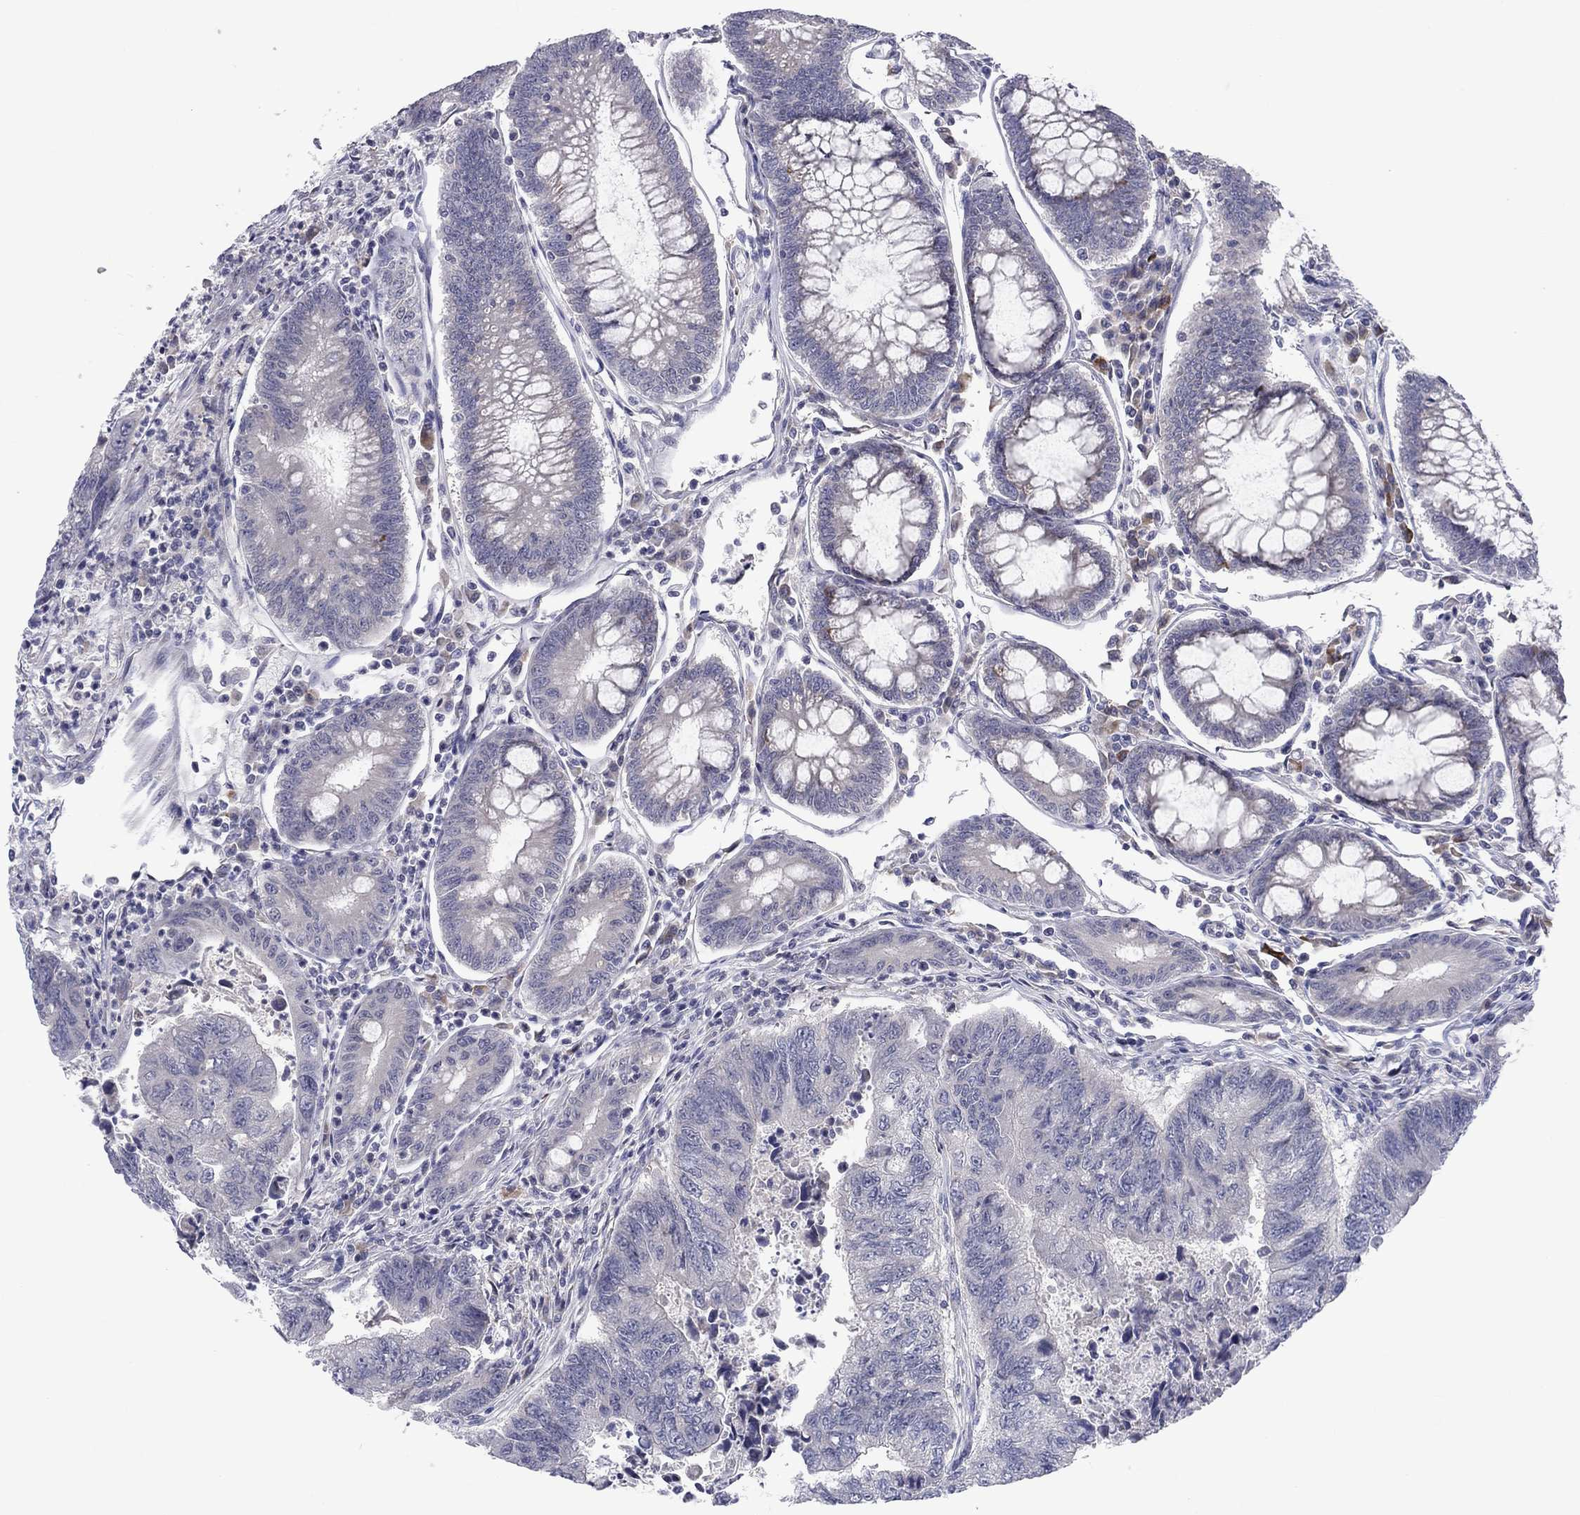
{"staining": {"intensity": "negative", "quantity": "none", "location": "none"}, "tissue": "colorectal cancer", "cell_type": "Tumor cells", "image_type": "cancer", "snomed": [{"axis": "morphology", "description": "Adenocarcinoma, NOS"}, {"axis": "topography", "description": "Colon"}], "caption": "Photomicrograph shows no protein expression in tumor cells of colorectal cancer (adenocarcinoma) tissue.", "gene": "CACNA1A", "patient": {"sex": "female", "age": 65}}